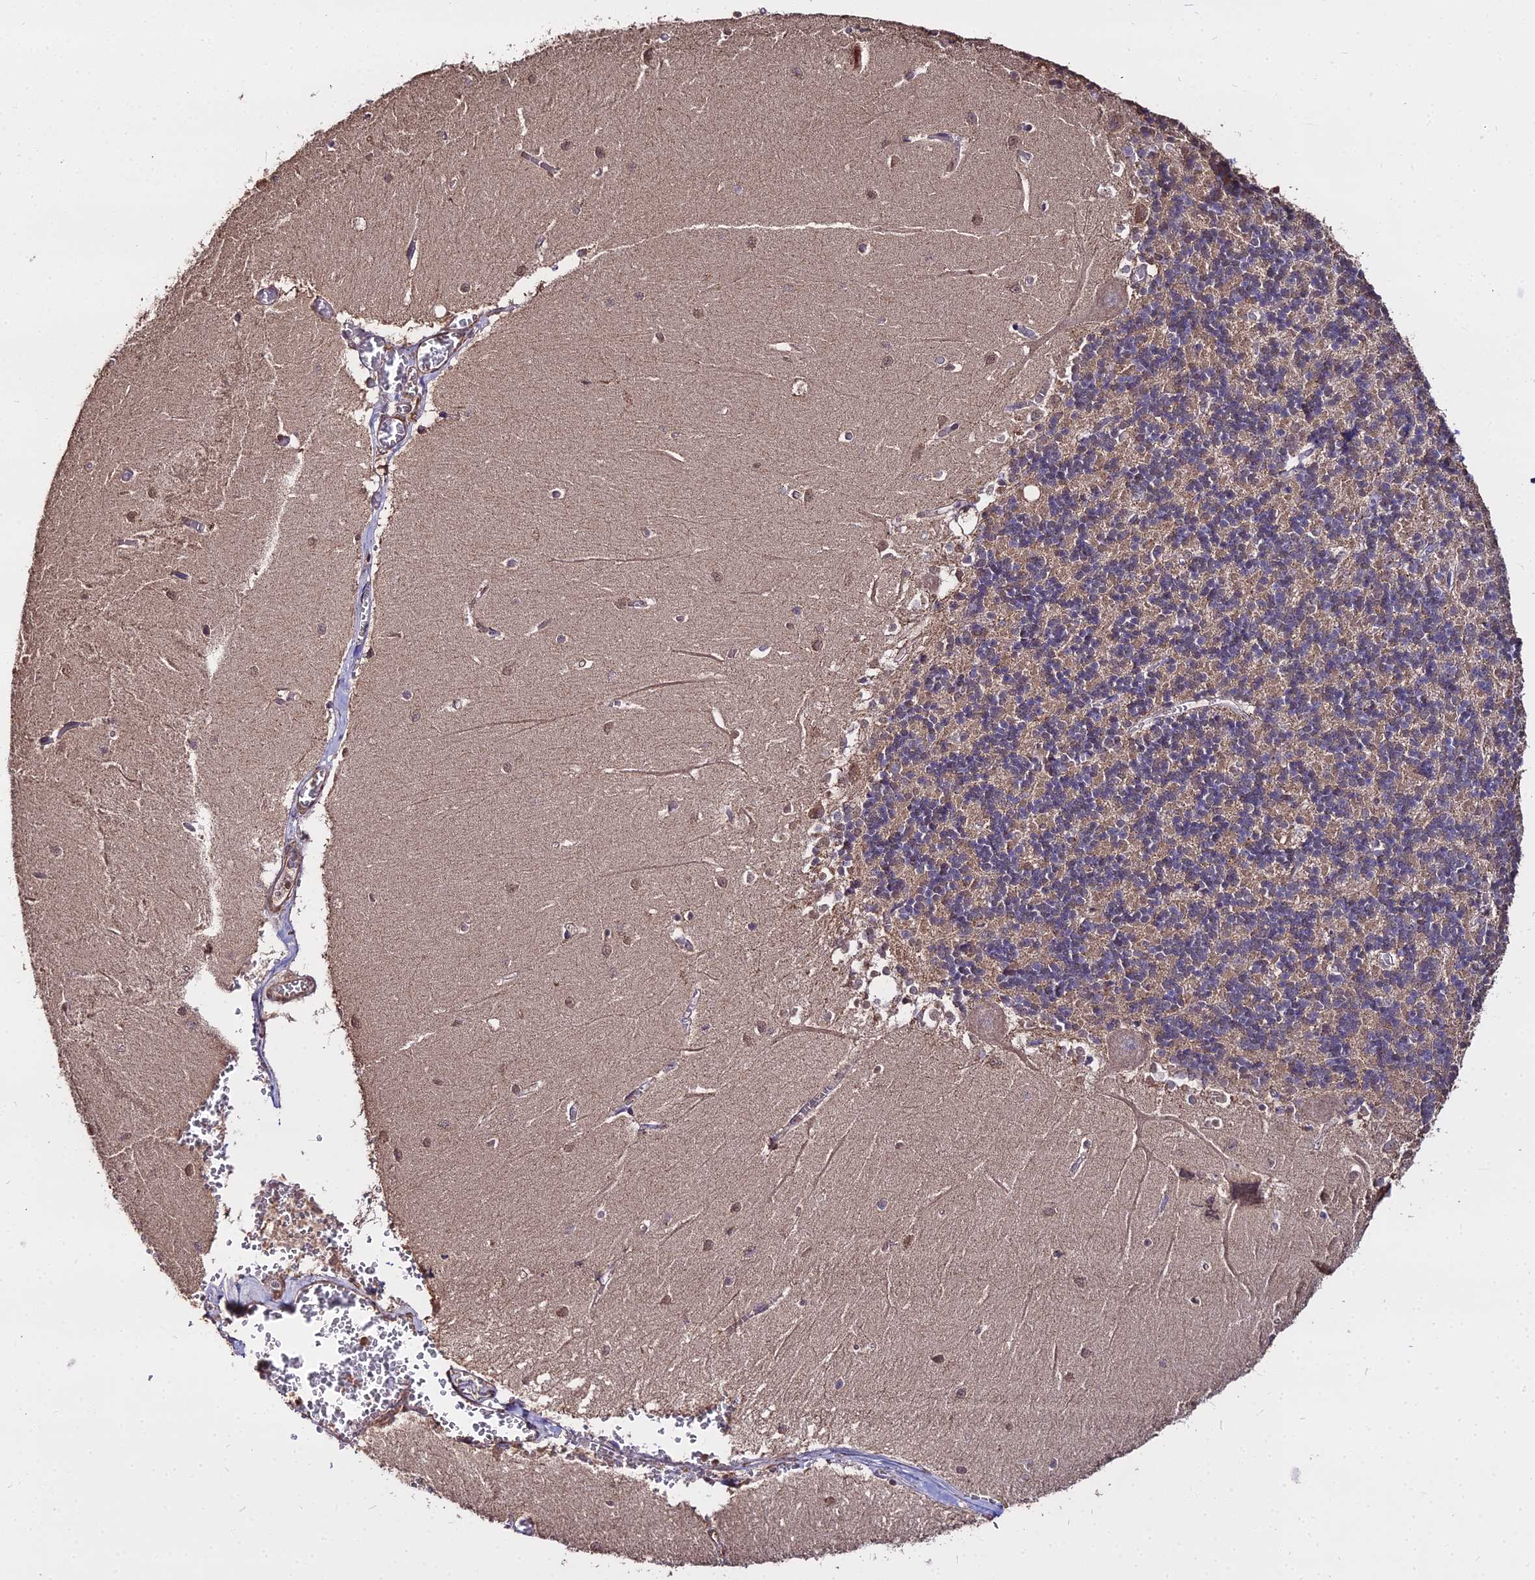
{"staining": {"intensity": "moderate", "quantity": "25%-75%", "location": "cytoplasmic/membranous"}, "tissue": "cerebellum", "cell_type": "Cells in granular layer", "image_type": "normal", "snomed": [{"axis": "morphology", "description": "Normal tissue, NOS"}, {"axis": "topography", "description": "Cerebellum"}], "caption": "This histopathology image exhibits unremarkable cerebellum stained with immunohistochemistry (IHC) to label a protein in brown. The cytoplasmic/membranous of cells in granular layer show moderate positivity for the protein. Nuclei are counter-stained blue.", "gene": "METTL13", "patient": {"sex": "male", "age": 37}}